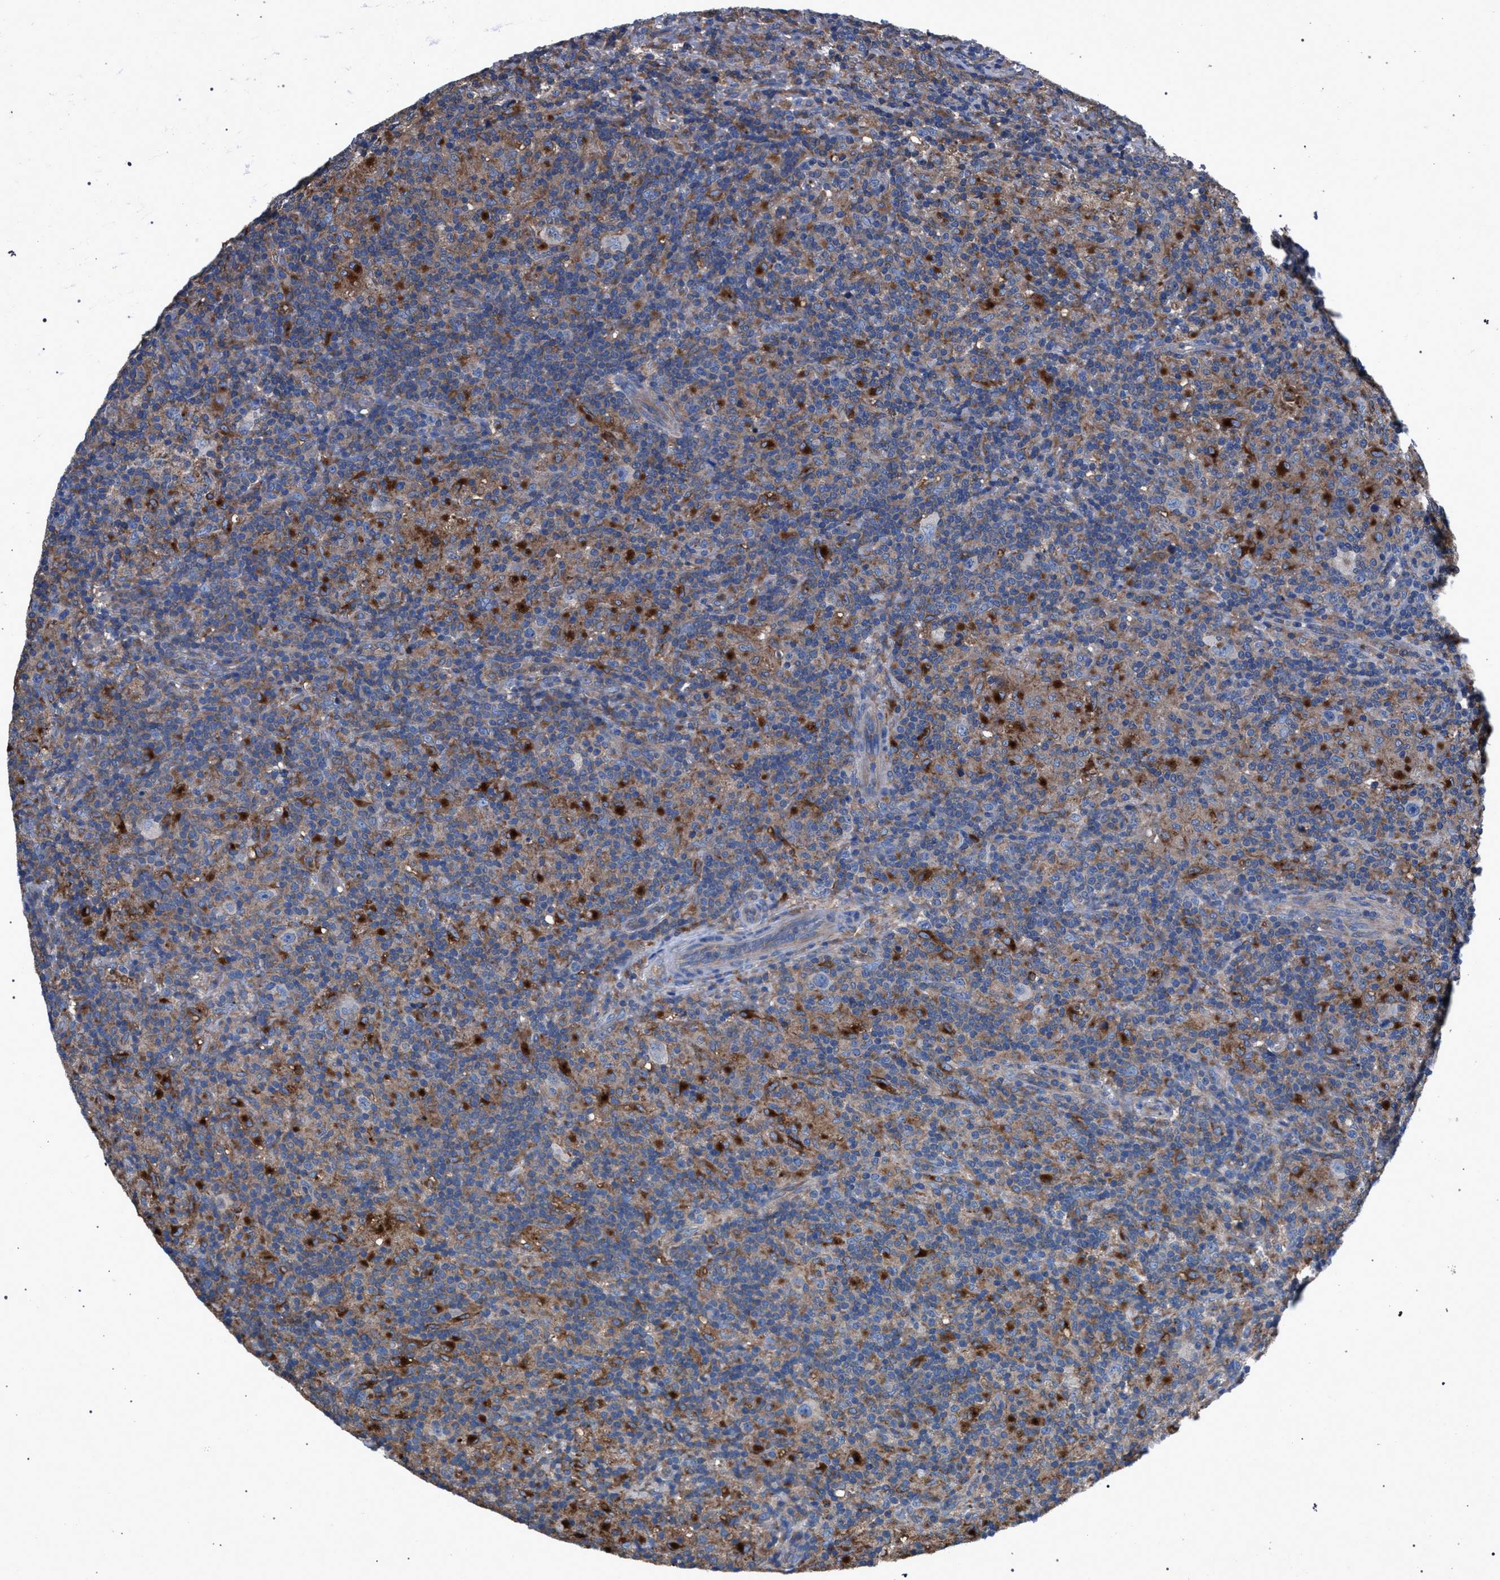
{"staining": {"intensity": "negative", "quantity": "none", "location": "none"}, "tissue": "lymphoma", "cell_type": "Tumor cells", "image_type": "cancer", "snomed": [{"axis": "morphology", "description": "Hodgkin's disease, NOS"}, {"axis": "topography", "description": "Lymph node"}], "caption": "DAB (3,3'-diaminobenzidine) immunohistochemical staining of human Hodgkin's disease displays no significant staining in tumor cells.", "gene": "ATP6V0A1", "patient": {"sex": "male", "age": 70}}